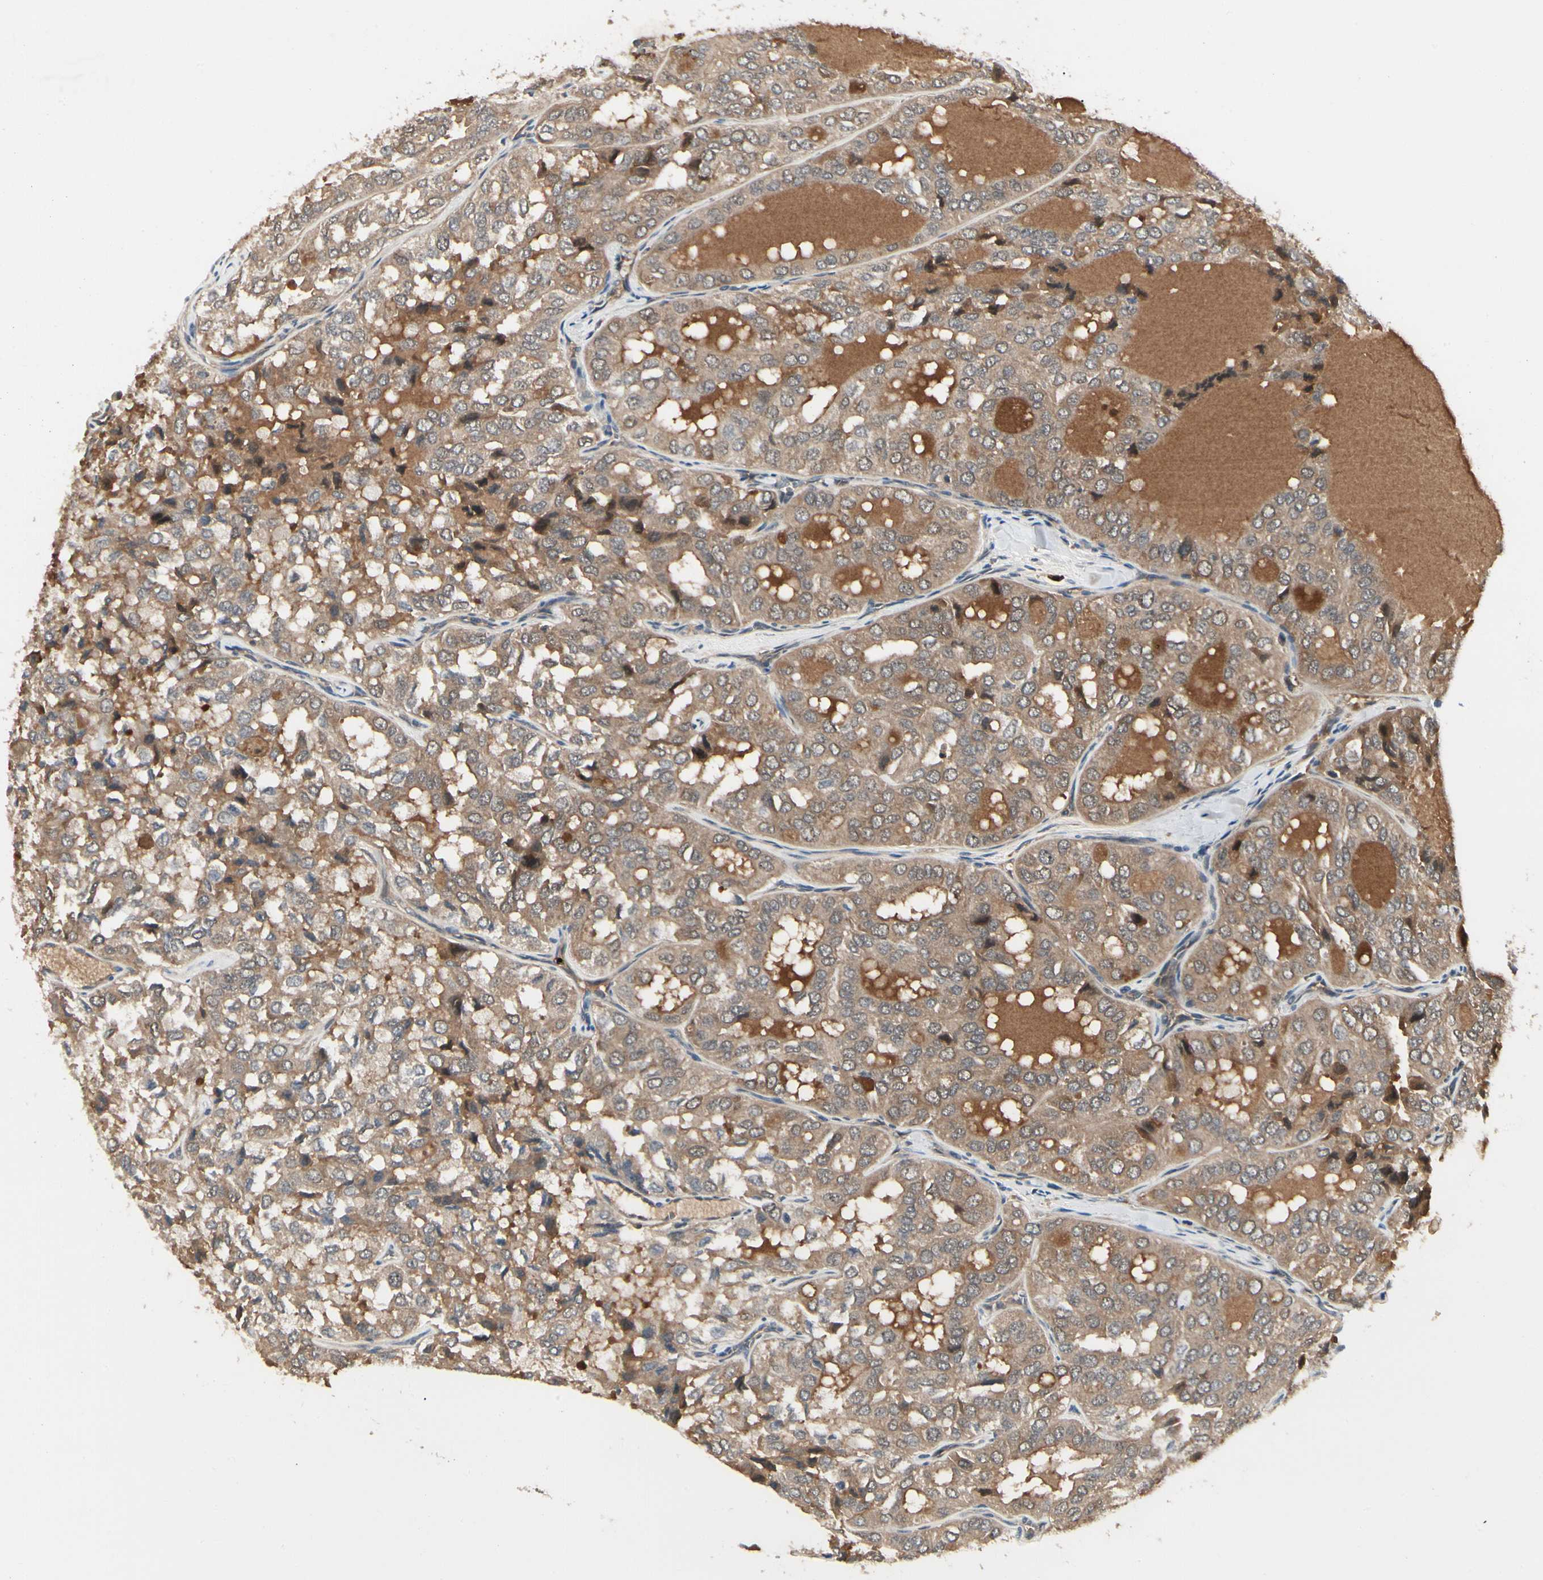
{"staining": {"intensity": "moderate", "quantity": ">75%", "location": "cytoplasmic/membranous"}, "tissue": "thyroid cancer", "cell_type": "Tumor cells", "image_type": "cancer", "snomed": [{"axis": "morphology", "description": "Follicular adenoma carcinoma, NOS"}, {"axis": "topography", "description": "Thyroid gland"}], "caption": "A high-resolution photomicrograph shows immunohistochemistry staining of follicular adenoma carcinoma (thyroid), which exhibits moderate cytoplasmic/membranous positivity in about >75% of tumor cells.", "gene": "RNF14", "patient": {"sex": "male", "age": 75}}